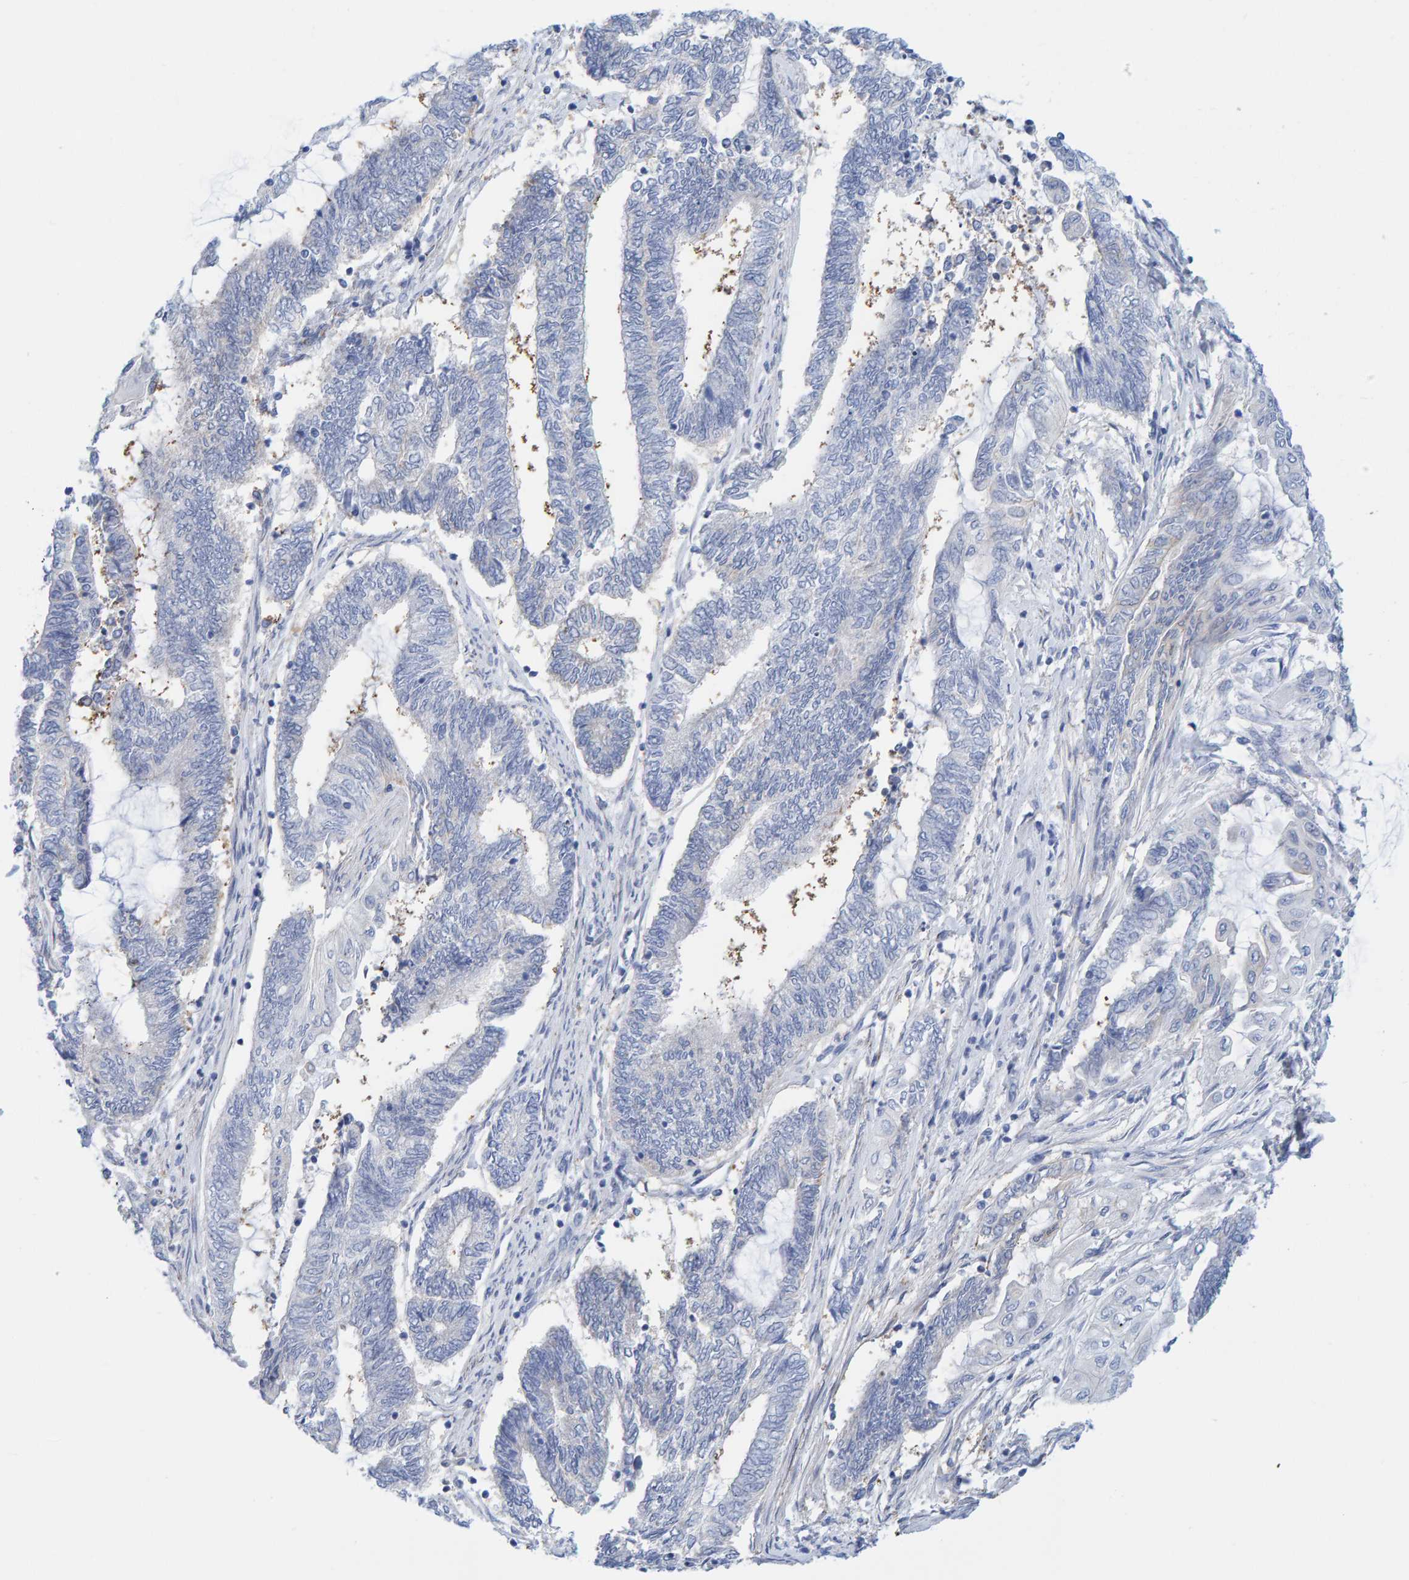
{"staining": {"intensity": "negative", "quantity": "none", "location": "none"}, "tissue": "endometrial cancer", "cell_type": "Tumor cells", "image_type": "cancer", "snomed": [{"axis": "morphology", "description": "Adenocarcinoma, NOS"}, {"axis": "topography", "description": "Uterus"}, {"axis": "topography", "description": "Endometrium"}], "caption": "A high-resolution histopathology image shows immunohistochemistry (IHC) staining of endometrial cancer (adenocarcinoma), which displays no significant expression in tumor cells.", "gene": "KLHL11", "patient": {"sex": "female", "age": 70}}